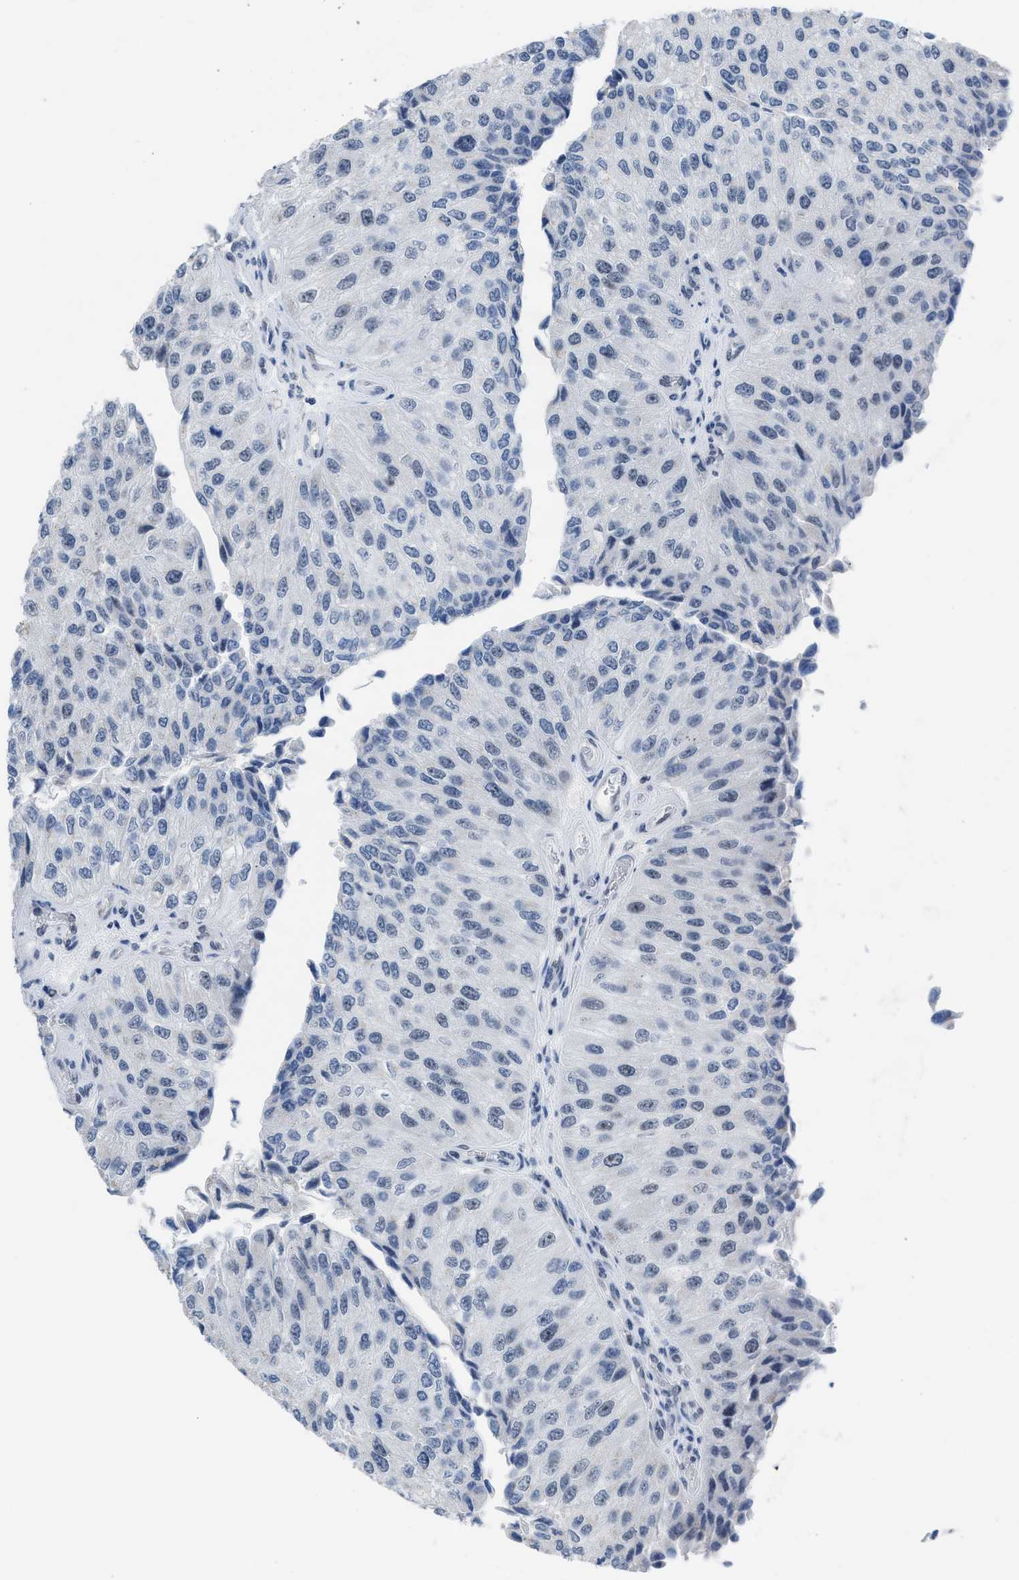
{"staining": {"intensity": "negative", "quantity": "none", "location": "none"}, "tissue": "urothelial cancer", "cell_type": "Tumor cells", "image_type": "cancer", "snomed": [{"axis": "morphology", "description": "Urothelial carcinoma, High grade"}, {"axis": "topography", "description": "Kidney"}, {"axis": "topography", "description": "Urinary bladder"}], "caption": "This is a micrograph of immunohistochemistry staining of high-grade urothelial carcinoma, which shows no positivity in tumor cells.", "gene": "TERF2IP", "patient": {"sex": "male", "age": 77}}